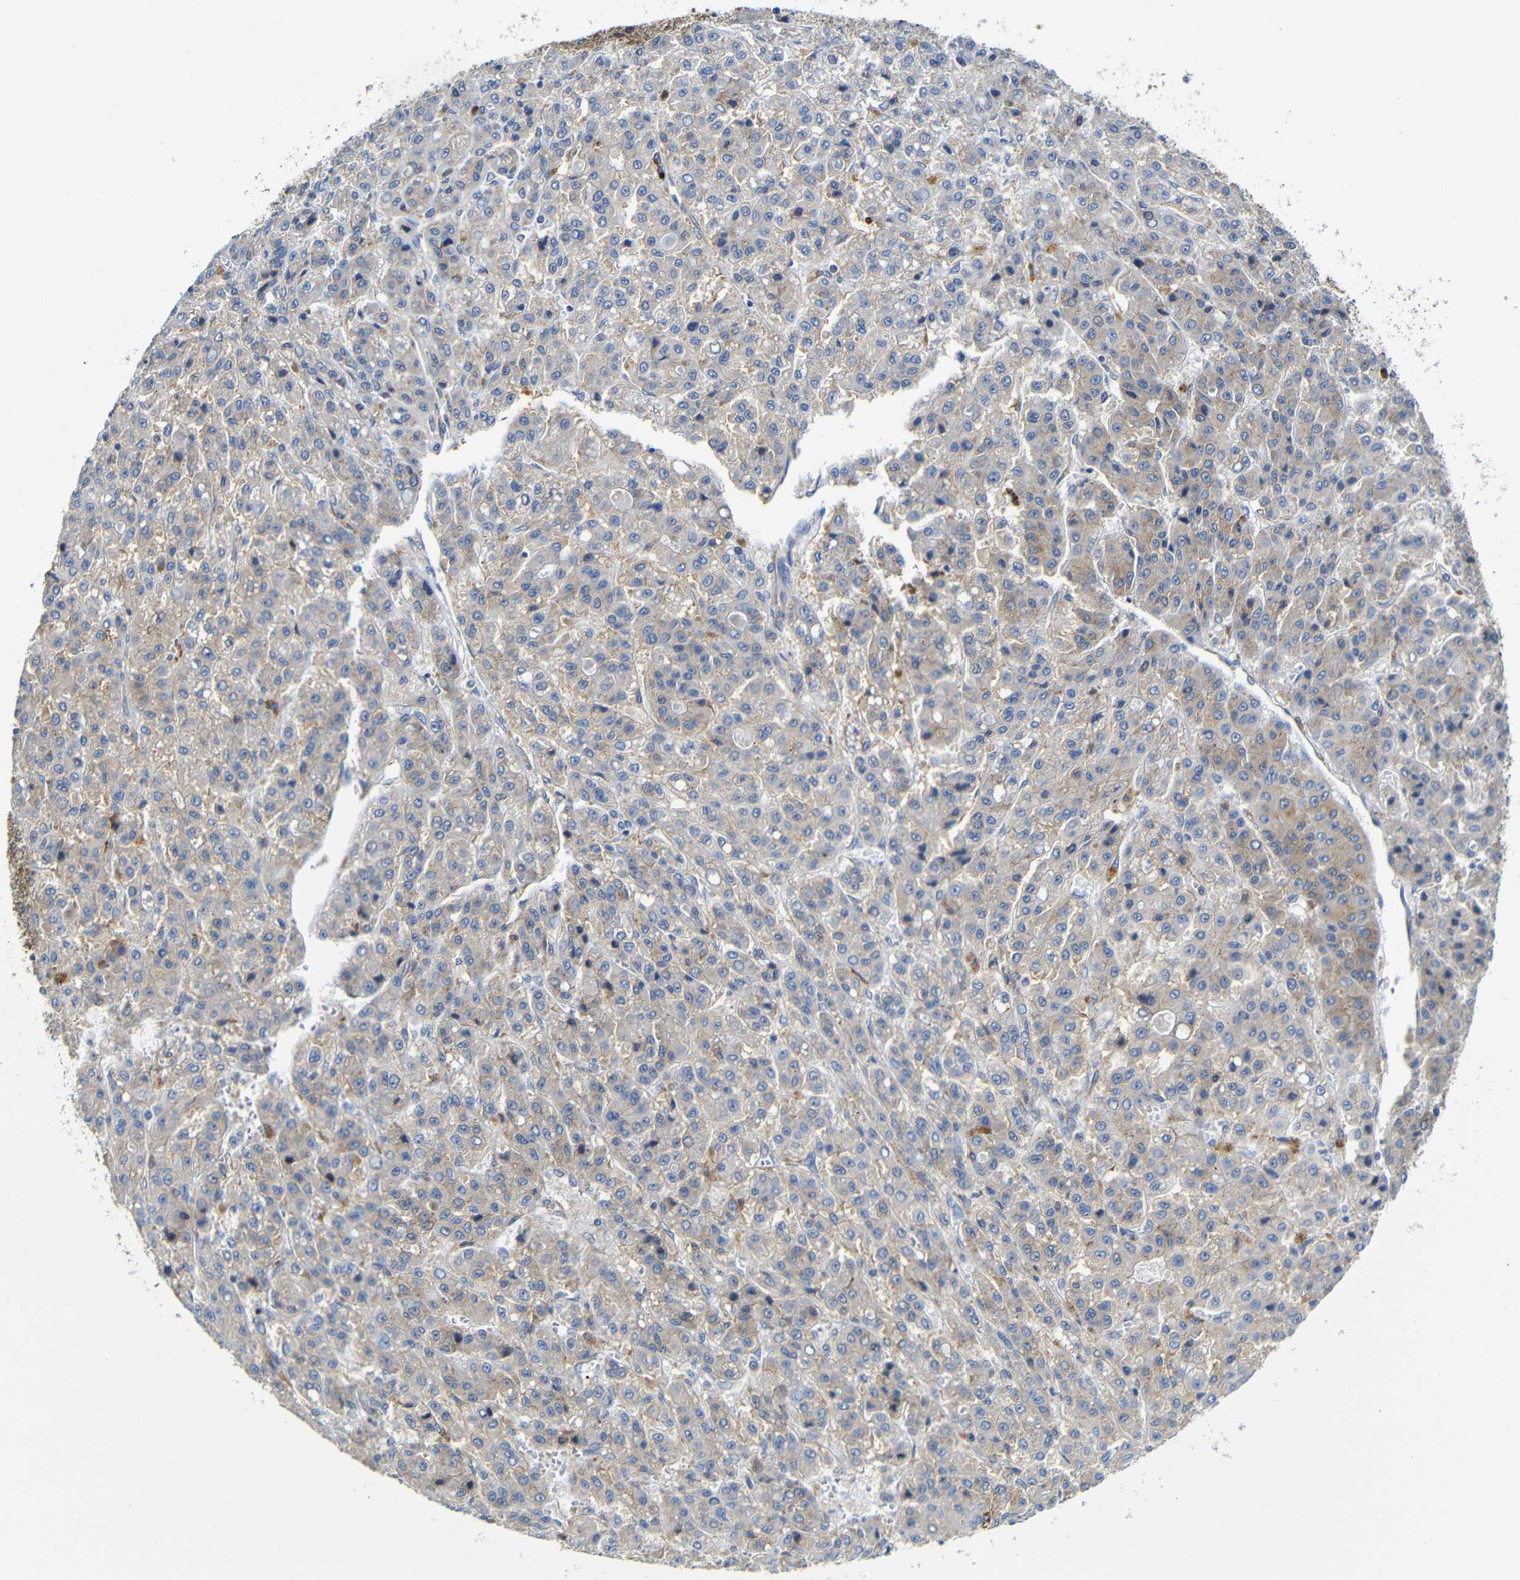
{"staining": {"intensity": "negative", "quantity": "none", "location": "none"}, "tissue": "liver cancer", "cell_type": "Tumor cells", "image_type": "cancer", "snomed": [{"axis": "morphology", "description": "Carcinoma, Hepatocellular, NOS"}, {"axis": "topography", "description": "Liver"}], "caption": "The photomicrograph exhibits no staining of tumor cells in hepatocellular carcinoma (liver).", "gene": "CLCC1", "patient": {"sex": "male", "age": 70}}